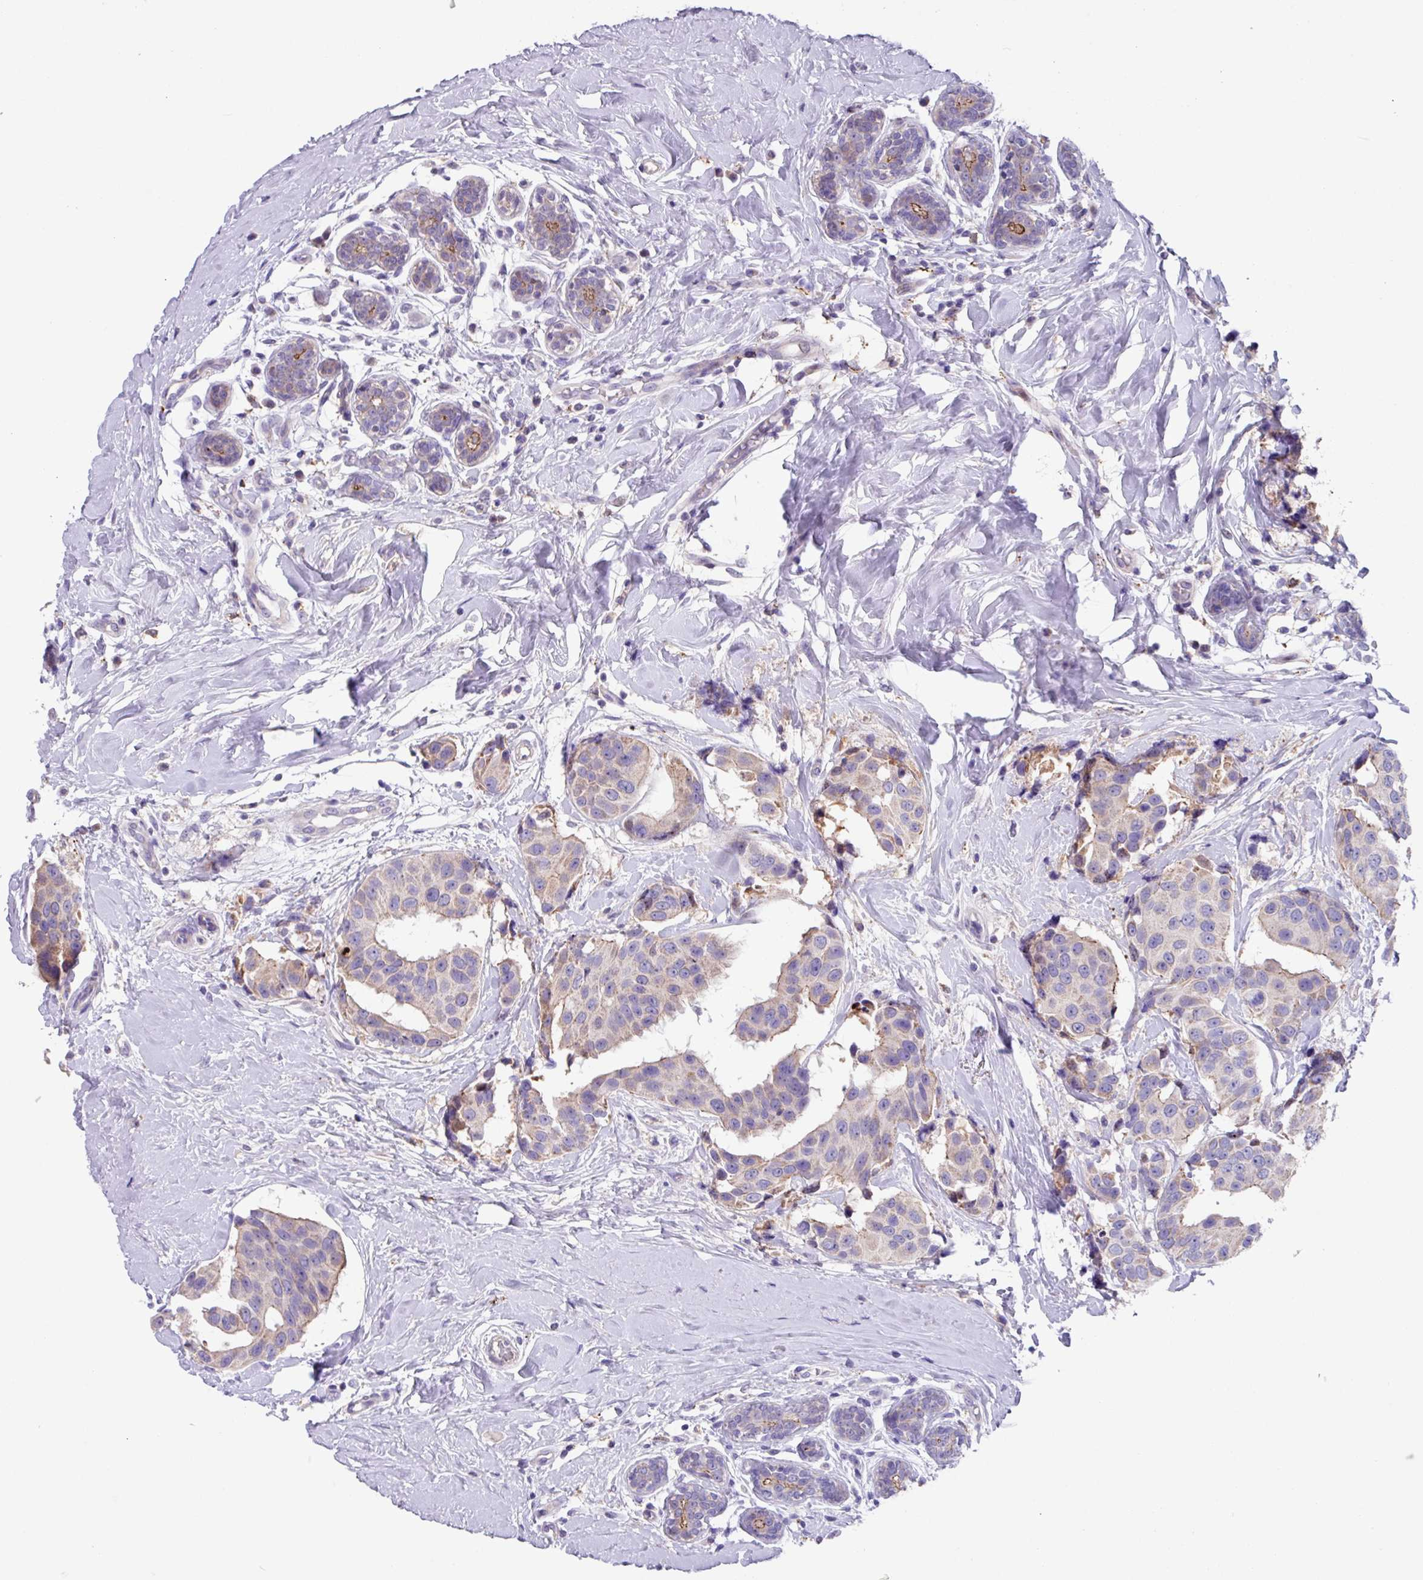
{"staining": {"intensity": "weak", "quantity": "<25%", "location": "cytoplasmic/membranous"}, "tissue": "breast cancer", "cell_type": "Tumor cells", "image_type": "cancer", "snomed": [{"axis": "morphology", "description": "Normal tissue, NOS"}, {"axis": "morphology", "description": "Duct carcinoma"}, {"axis": "topography", "description": "Breast"}], "caption": "Immunohistochemistry (IHC) histopathology image of human infiltrating ductal carcinoma (breast) stained for a protein (brown), which reveals no staining in tumor cells.", "gene": "IQCJ", "patient": {"sex": "female", "age": 39}}